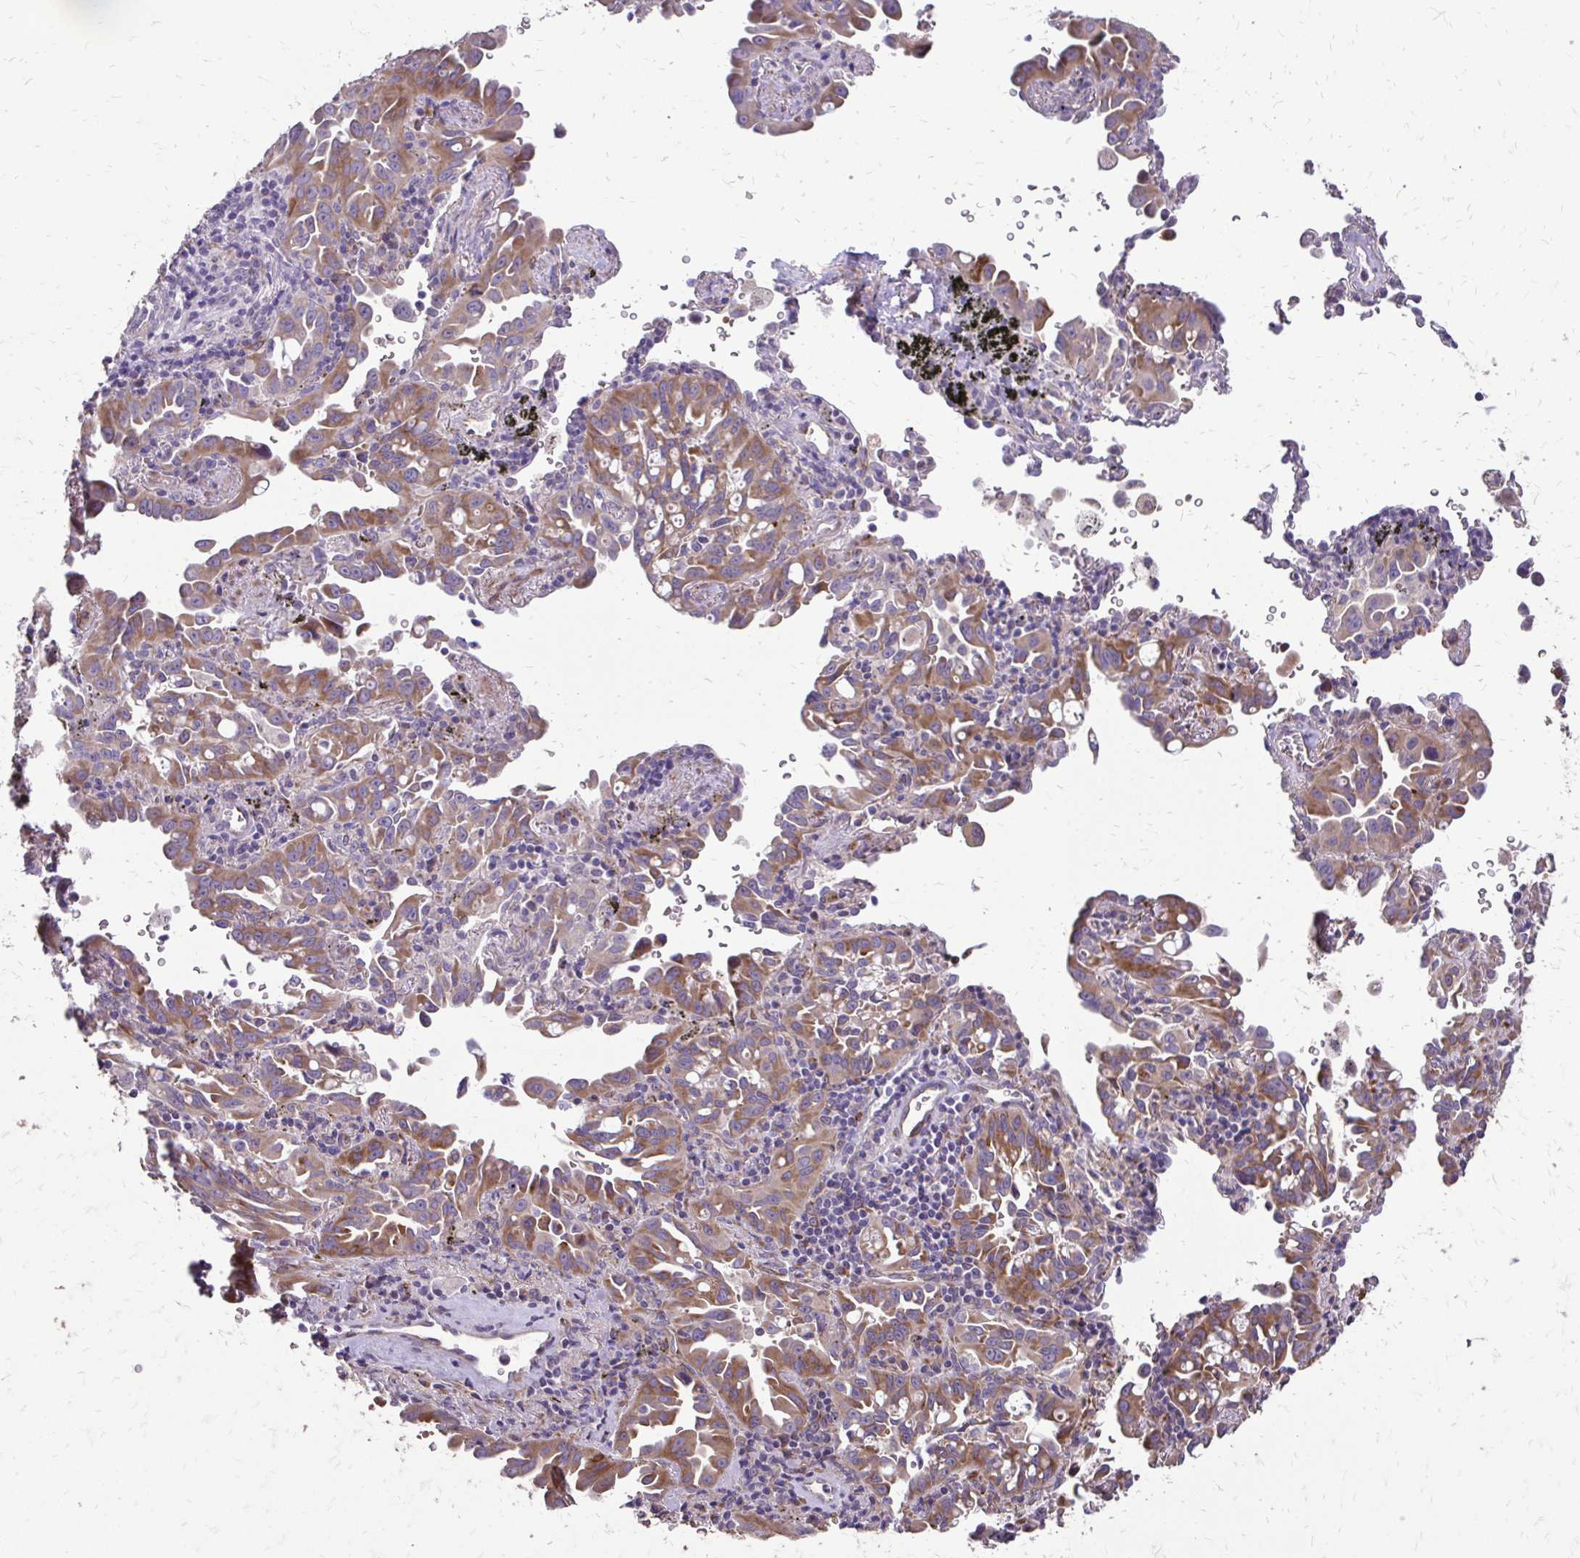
{"staining": {"intensity": "moderate", "quantity": ">75%", "location": "cytoplasmic/membranous"}, "tissue": "lung cancer", "cell_type": "Tumor cells", "image_type": "cancer", "snomed": [{"axis": "morphology", "description": "Adenocarcinoma, NOS"}, {"axis": "topography", "description": "Lung"}], "caption": "Adenocarcinoma (lung) tissue displays moderate cytoplasmic/membranous expression in about >75% of tumor cells, visualized by immunohistochemistry. (brown staining indicates protein expression, while blue staining denotes nuclei).", "gene": "MYORG", "patient": {"sex": "male", "age": 68}}